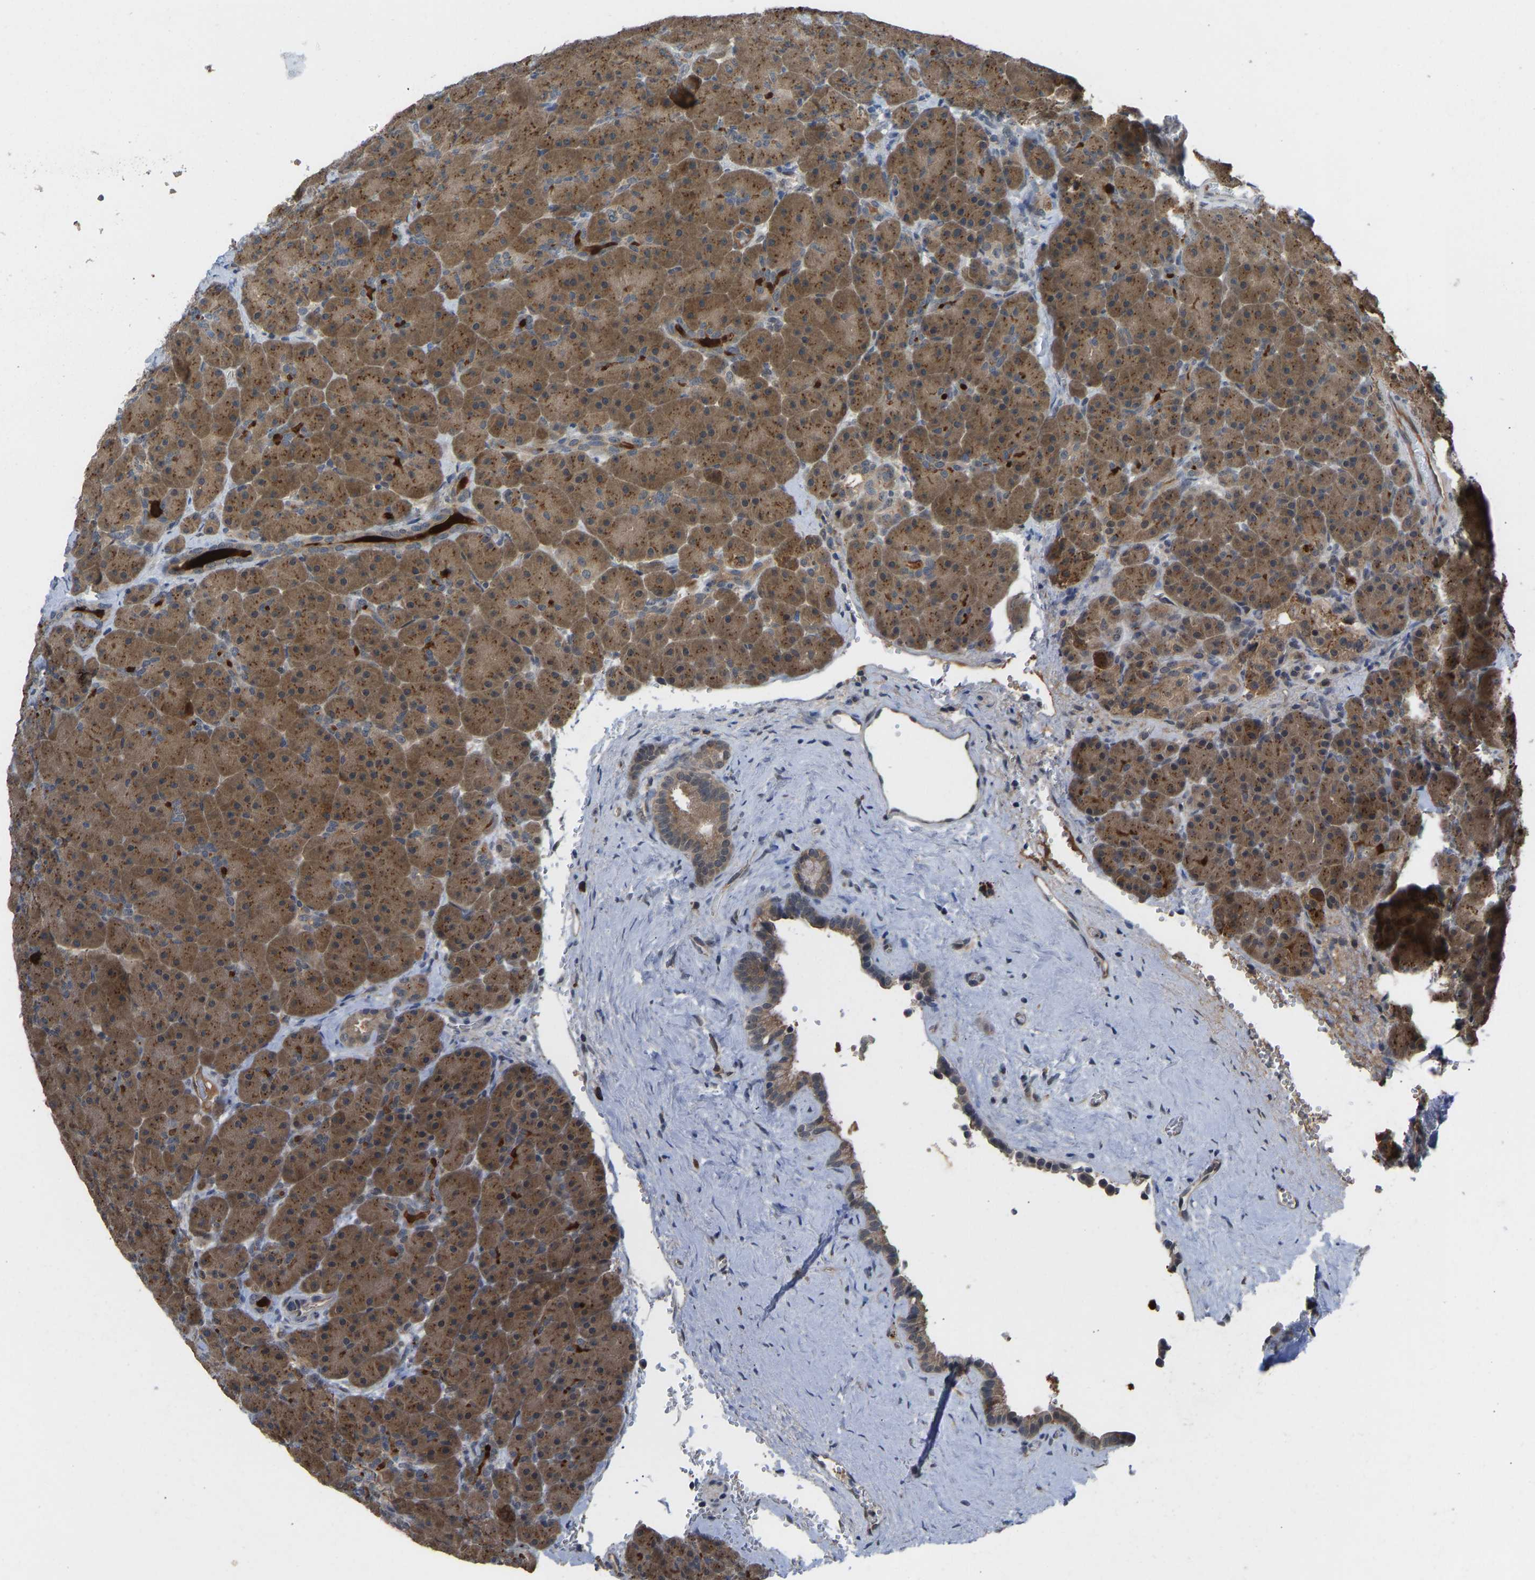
{"staining": {"intensity": "moderate", "quantity": ">75%", "location": "cytoplasmic/membranous,nuclear"}, "tissue": "pancreas", "cell_type": "Exocrine glandular cells", "image_type": "normal", "snomed": [{"axis": "morphology", "description": "Normal tissue, NOS"}, {"axis": "topography", "description": "Pancreas"}], "caption": "Protein analysis of benign pancreas reveals moderate cytoplasmic/membranous,nuclear staining in about >75% of exocrine glandular cells.", "gene": "ZNF251", "patient": {"sex": "male", "age": 66}}